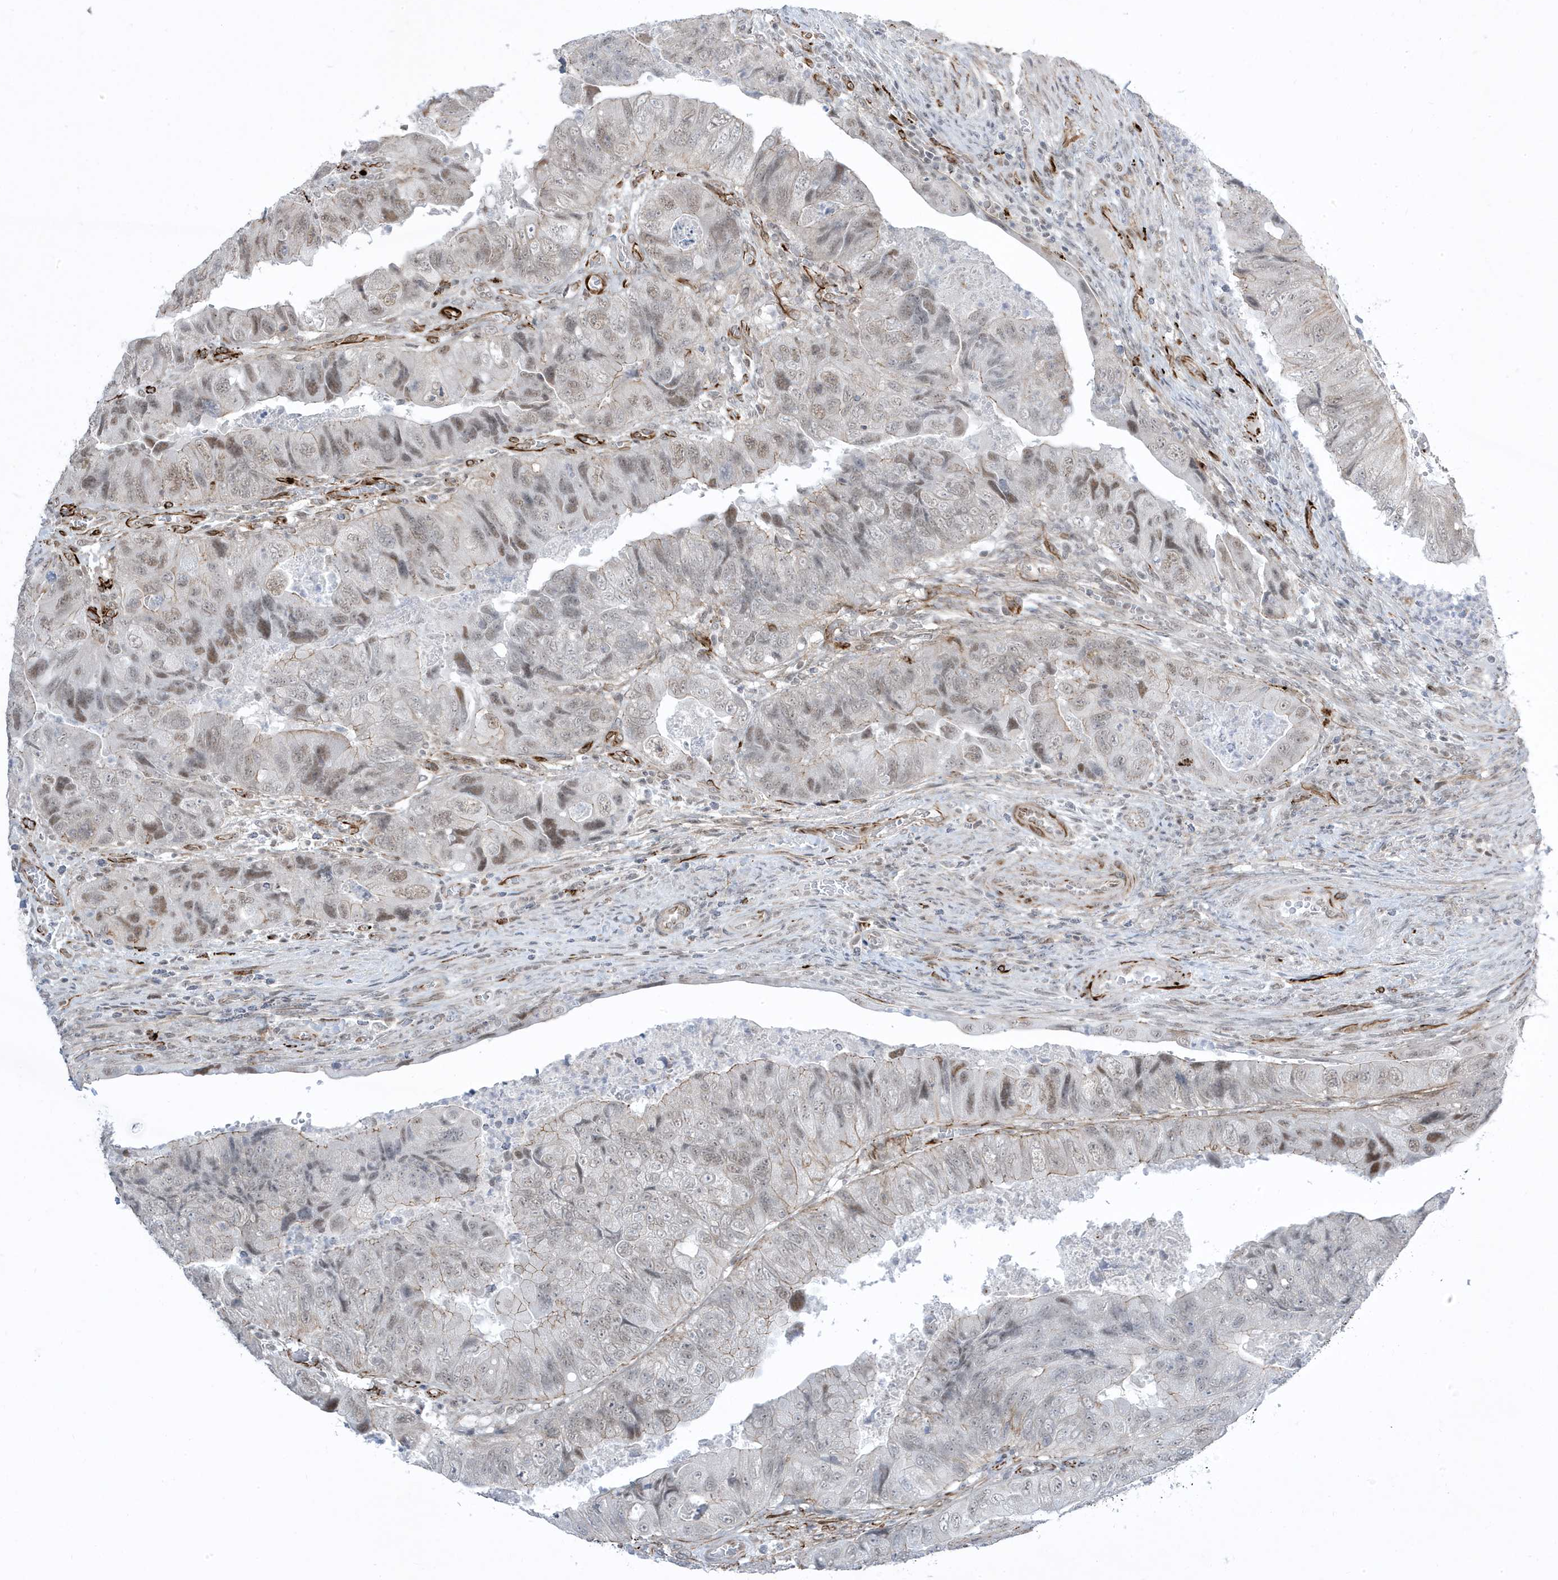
{"staining": {"intensity": "weak", "quantity": ">75%", "location": "nuclear"}, "tissue": "colorectal cancer", "cell_type": "Tumor cells", "image_type": "cancer", "snomed": [{"axis": "morphology", "description": "Adenocarcinoma, NOS"}, {"axis": "topography", "description": "Rectum"}], "caption": "Immunohistochemistry histopathology image of human colorectal adenocarcinoma stained for a protein (brown), which shows low levels of weak nuclear staining in approximately >75% of tumor cells.", "gene": "ADAMTSL3", "patient": {"sex": "male", "age": 63}}